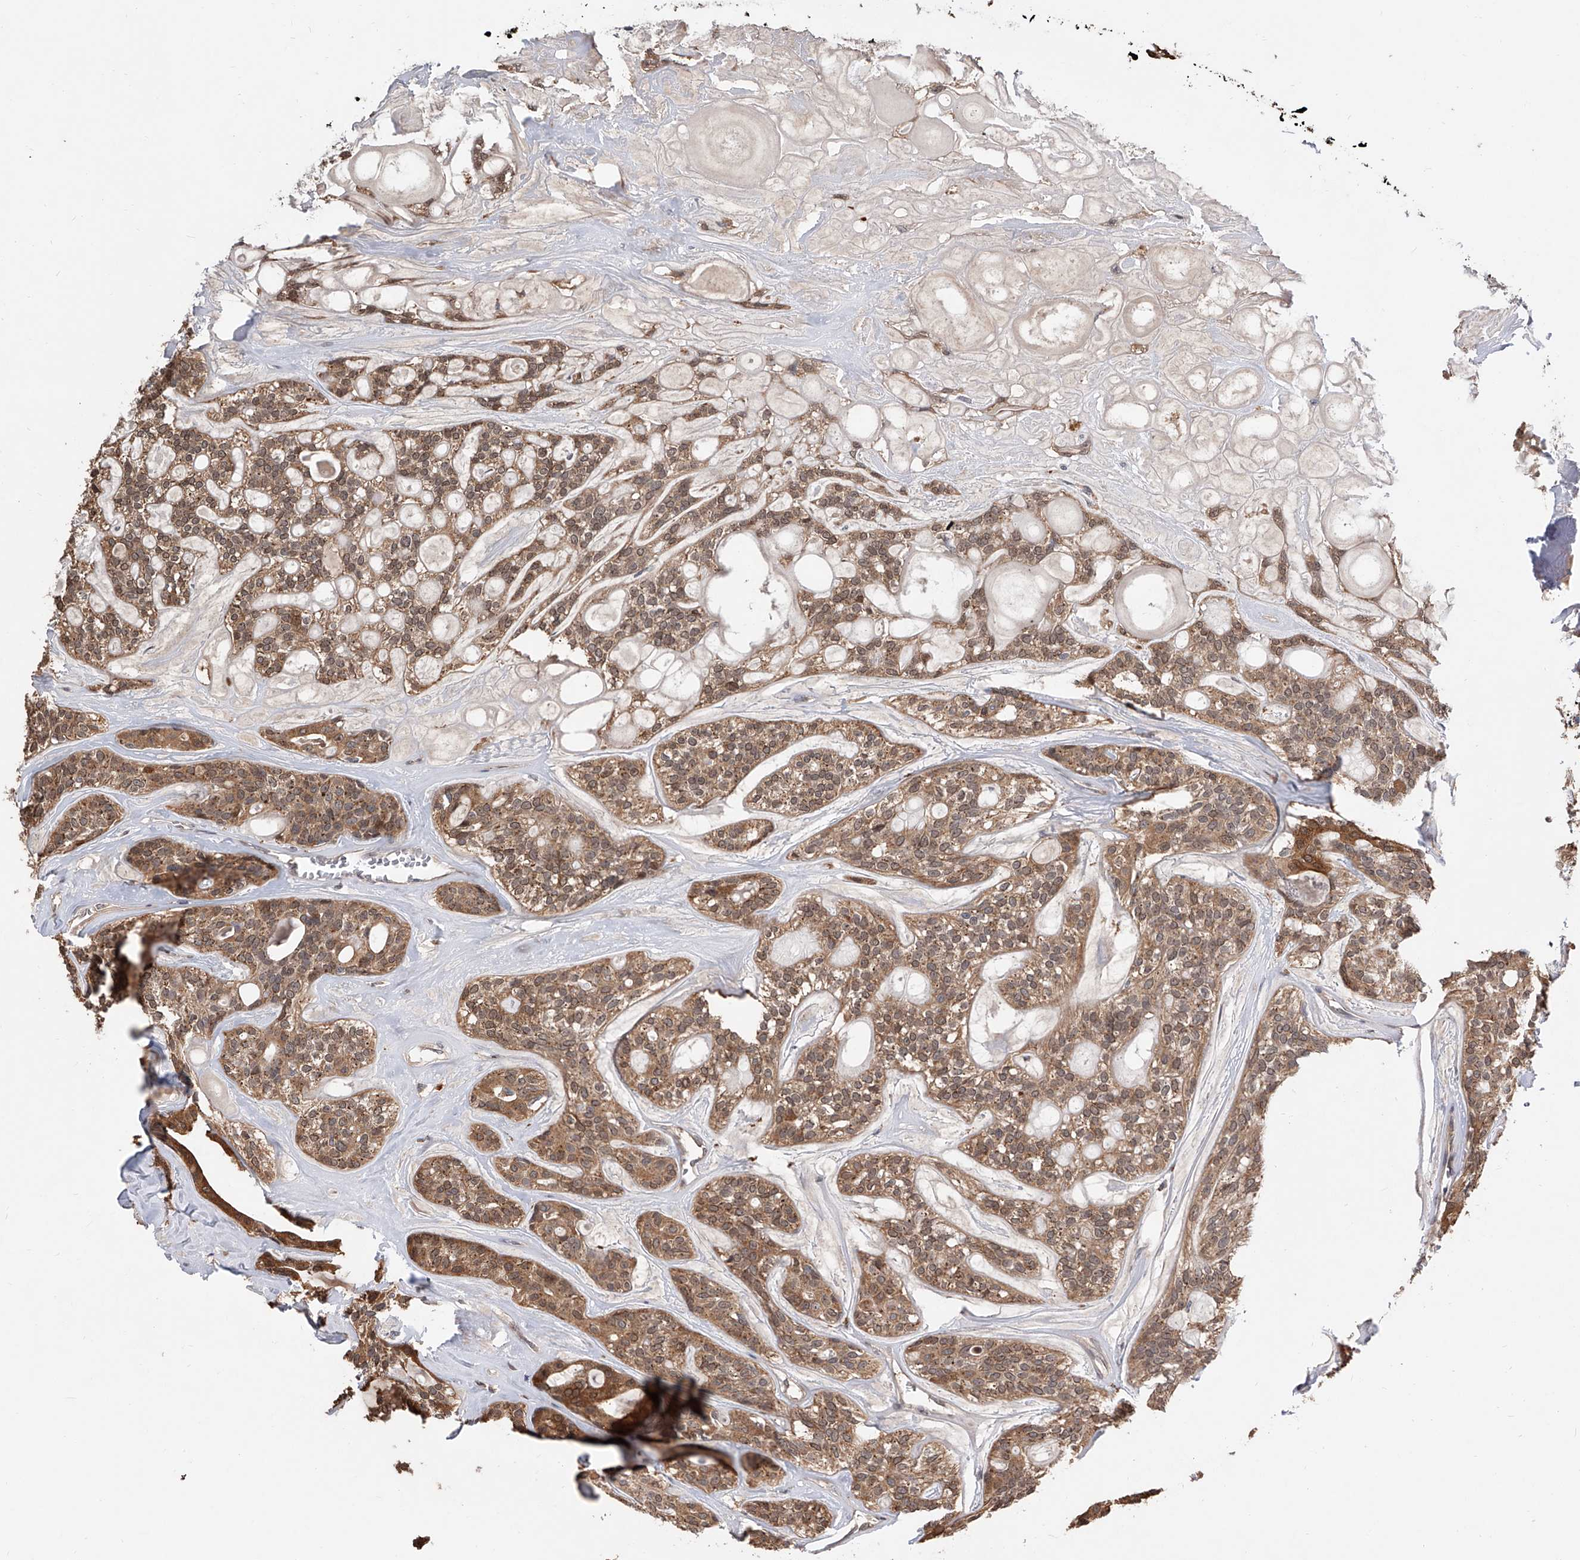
{"staining": {"intensity": "moderate", "quantity": ">75%", "location": "cytoplasmic/membranous,nuclear"}, "tissue": "head and neck cancer", "cell_type": "Tumor cells", "image_type": "cancer", "snomed": [{"axis": "morphology", "description": "Adenocarcinoma, NOS"}, {"axis": "topography", "description": "Head-Neck"}], "caption": "Protein positivity by immunohistochemistry reveals moderate cytoplasmic/membranous and nuclear staining in about >75% of tumor cells in head and neck cancer.", "gene": "GMDS", "patient": {"sex": "male", "age": 66}}